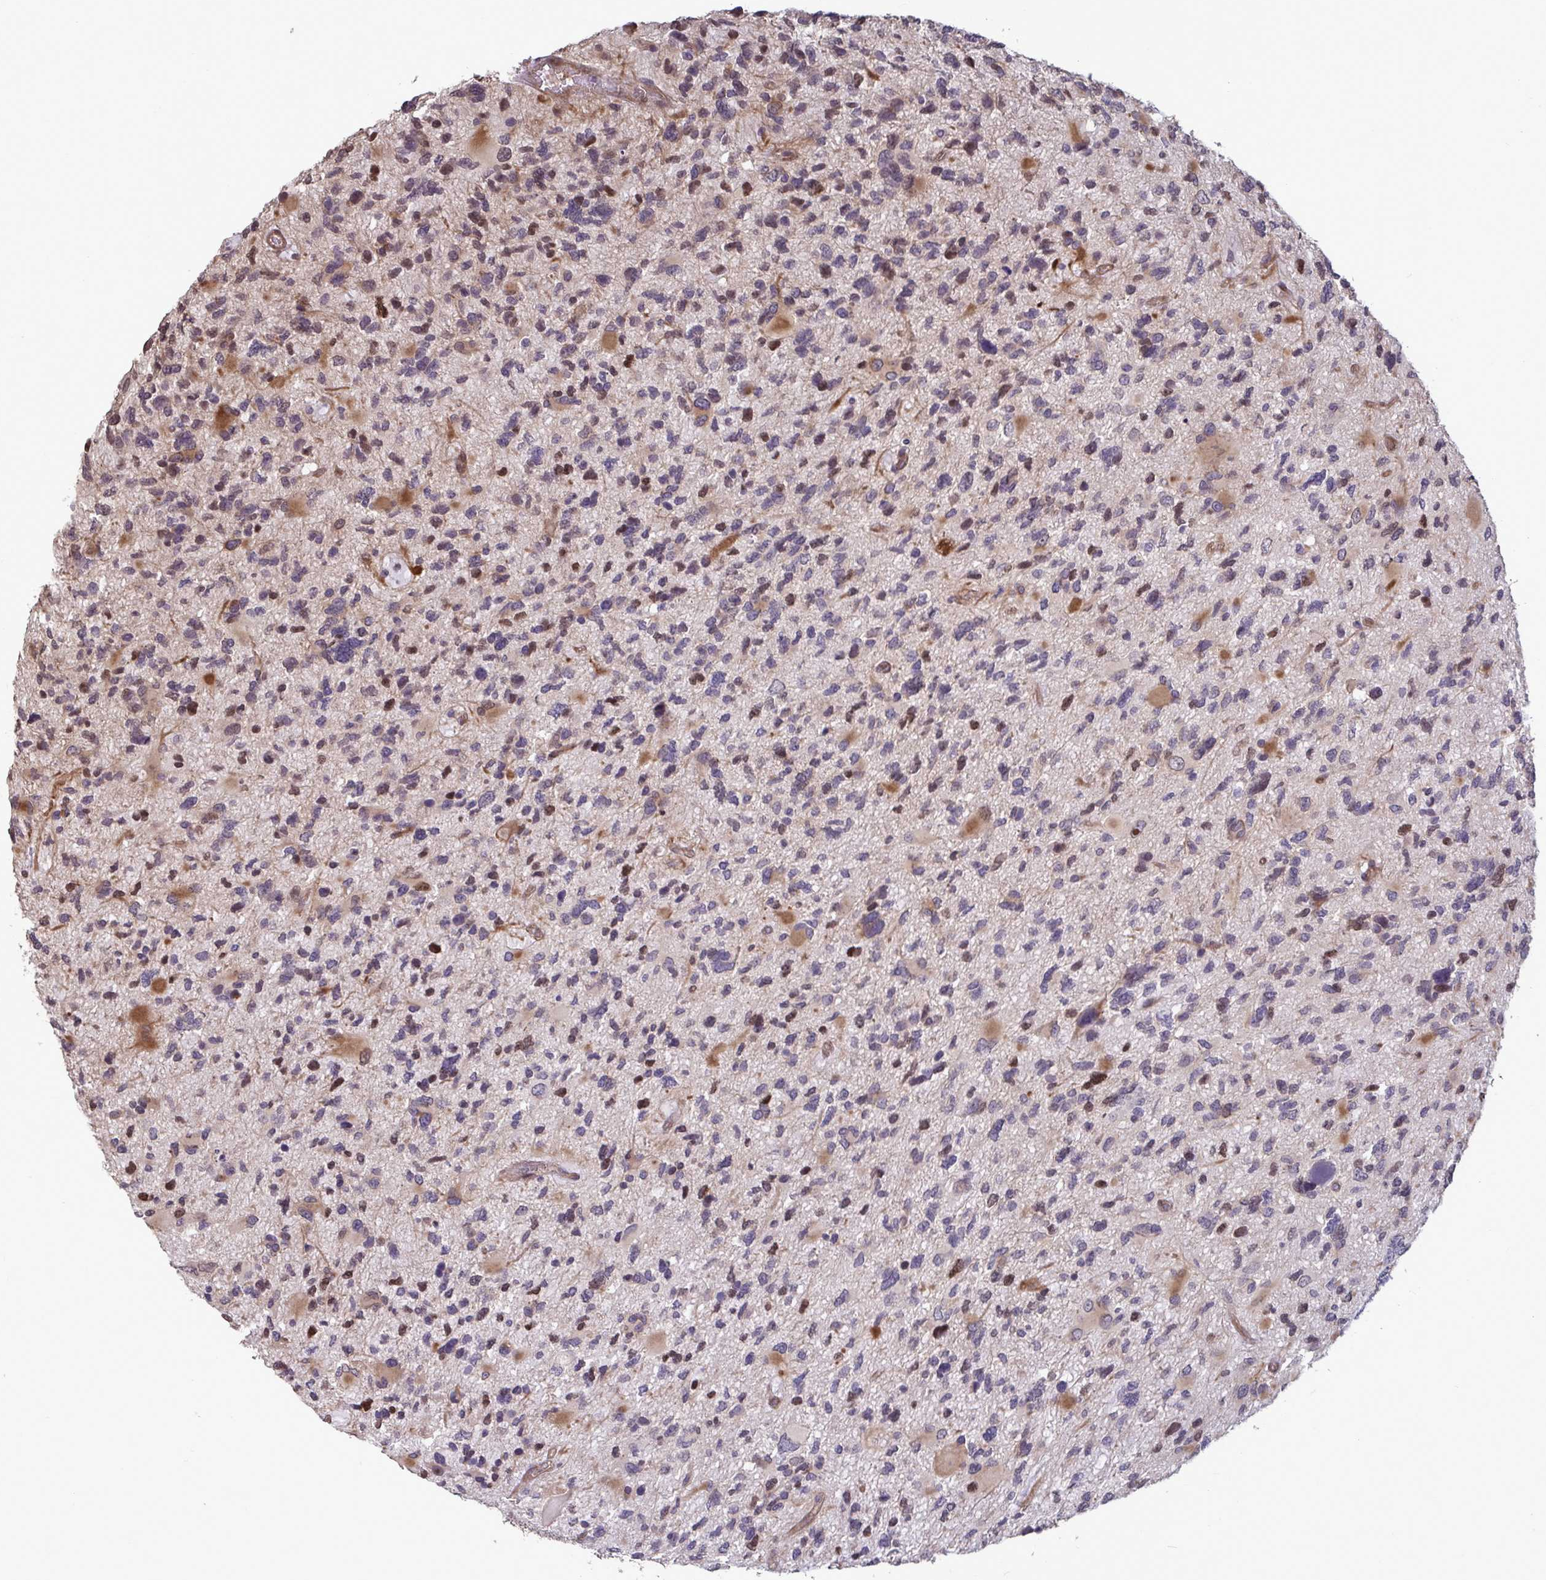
{"staining": {"intensity": "moderate", "quantity": "<25%", "location": "nuclear"}, "tissue": "glioma", "cell_type": "Tumor cells", "image_type": "cancer", "snomed": [{"axis": "morphology", "description": "Glioma, malignant, High grade"}, {"axis": "topography", "description": "Brain"}], "caption": "Immunohistochemical staining of malignant glioma (high-grade) displays low levels of moderate nuclear protein expression in approximately <25% of tumor cells.", "gene": "IPO5", "patient": {"sex": "female", "age": 11}}